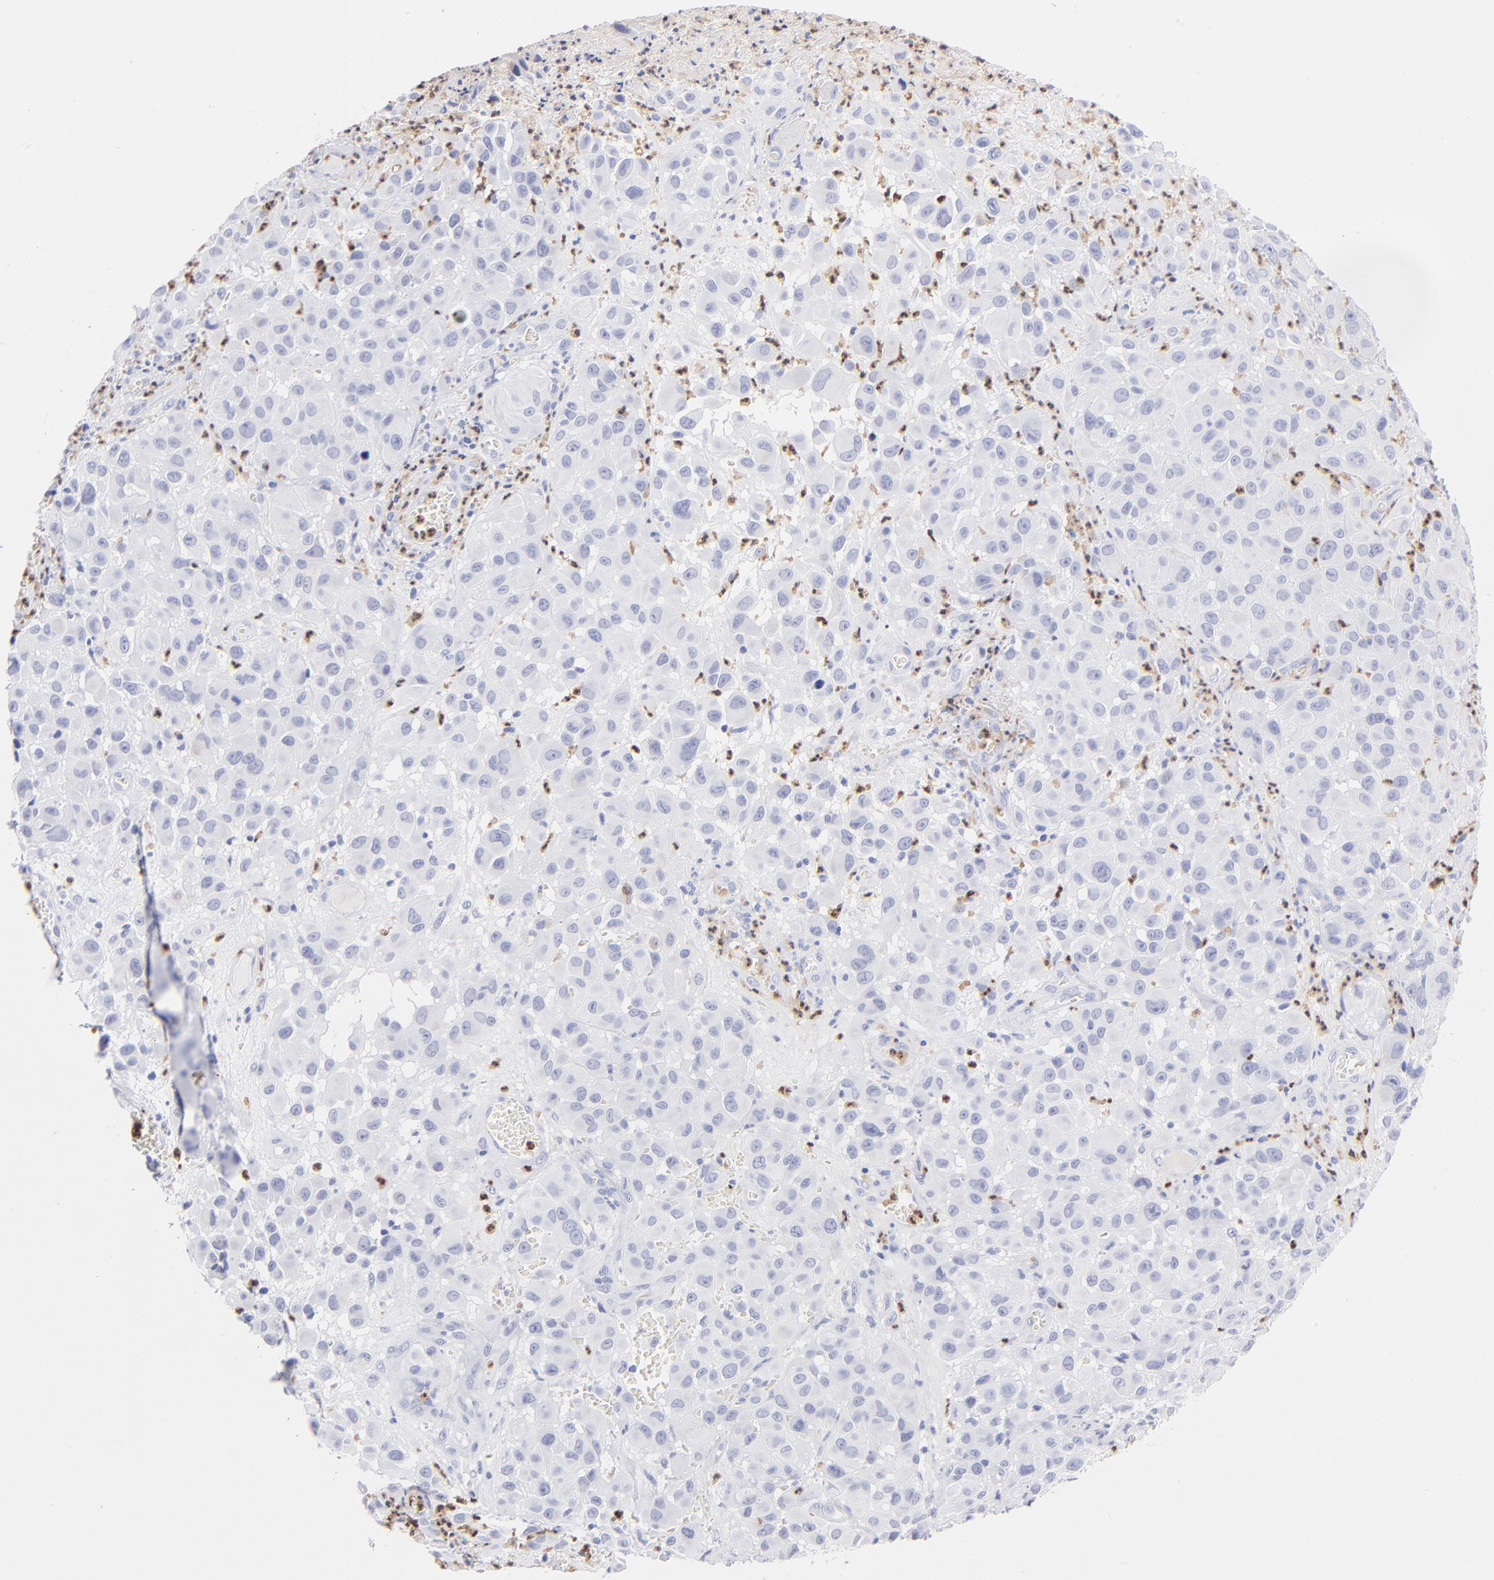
{"staining": {"intensity": "negative", "quantity": "none", "location": "none"}, "tissue": "melanoma", "cell_type": "Tumor cells", "image_type": "cancer", "snomed": [{"axis": "morphology", "description": "Malignant melanoma, NOS"}, {"axis": "topography", "description": "Skin"}], "caption": "DAB (3,3'-diaminobenzidine) immunohistochemical staining of human malignant melanoma reveals no significant positivity in tumor cells.", "gene": "ARG1", "patient": {"sex": "female", "age": 21}}